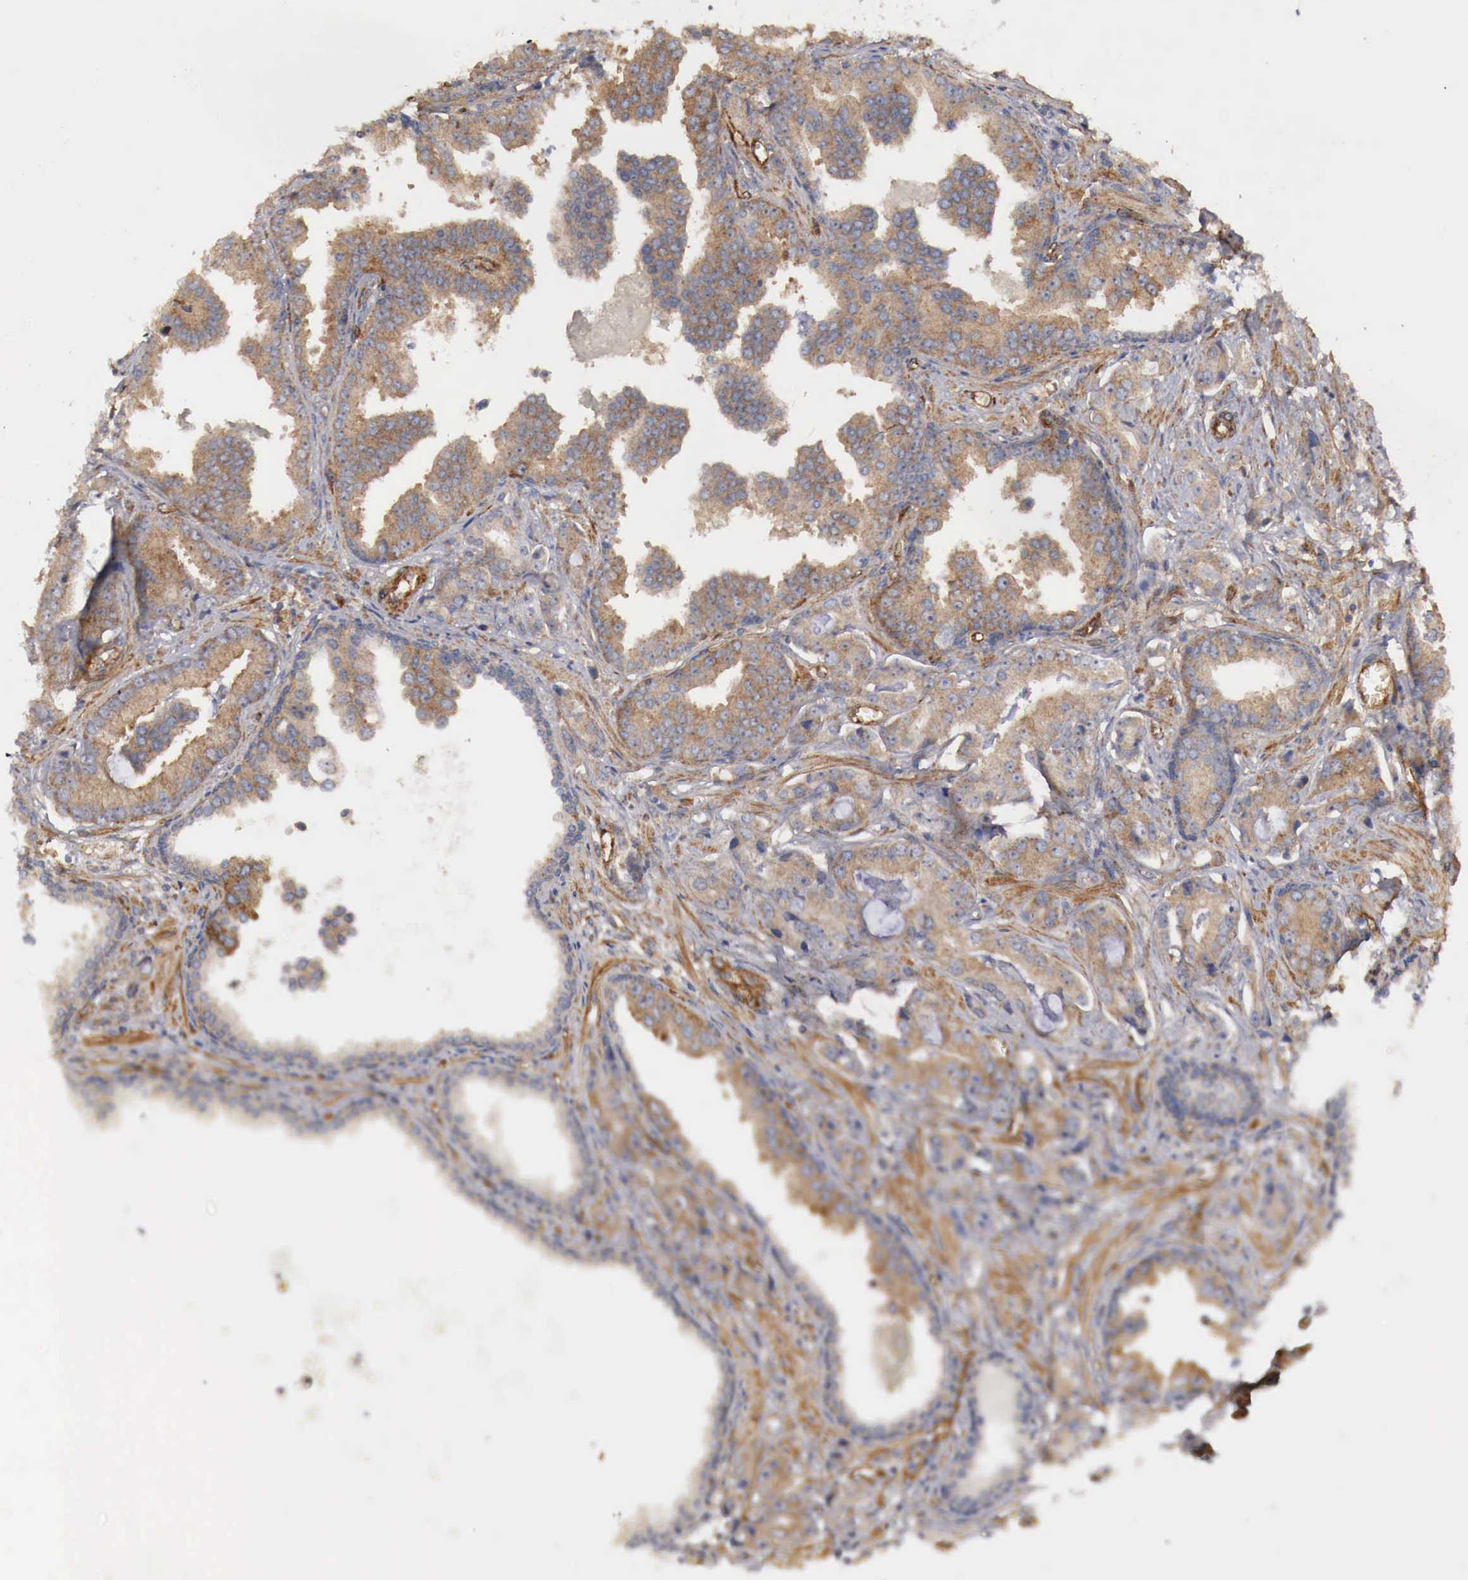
{"staining": {"intensity": "weak", "quantity": ">75%", "location": "cytoplasmic/membranous"}, "tissue": "prostate cancer", "cell_type": "Tumor cells", "image_type": "cancer", "snomed": [{"axis": "morphology", "description": "Adenocarcinoma, Low grade"}, {"axis": "topography", "description": "Prostate"}], "caption": "High-magnification brightfield microscopy of prostate low-grade adenocarcinoma stained with DAB (brown) and counterstained with hematoxylin (blue). tumor cells exhibit weak cytoplasmic/membranous staining is appreciated in approximately>75% of cells.", "gene": "ARMCX4", "patient": {"sex": "male", "age": 65}}